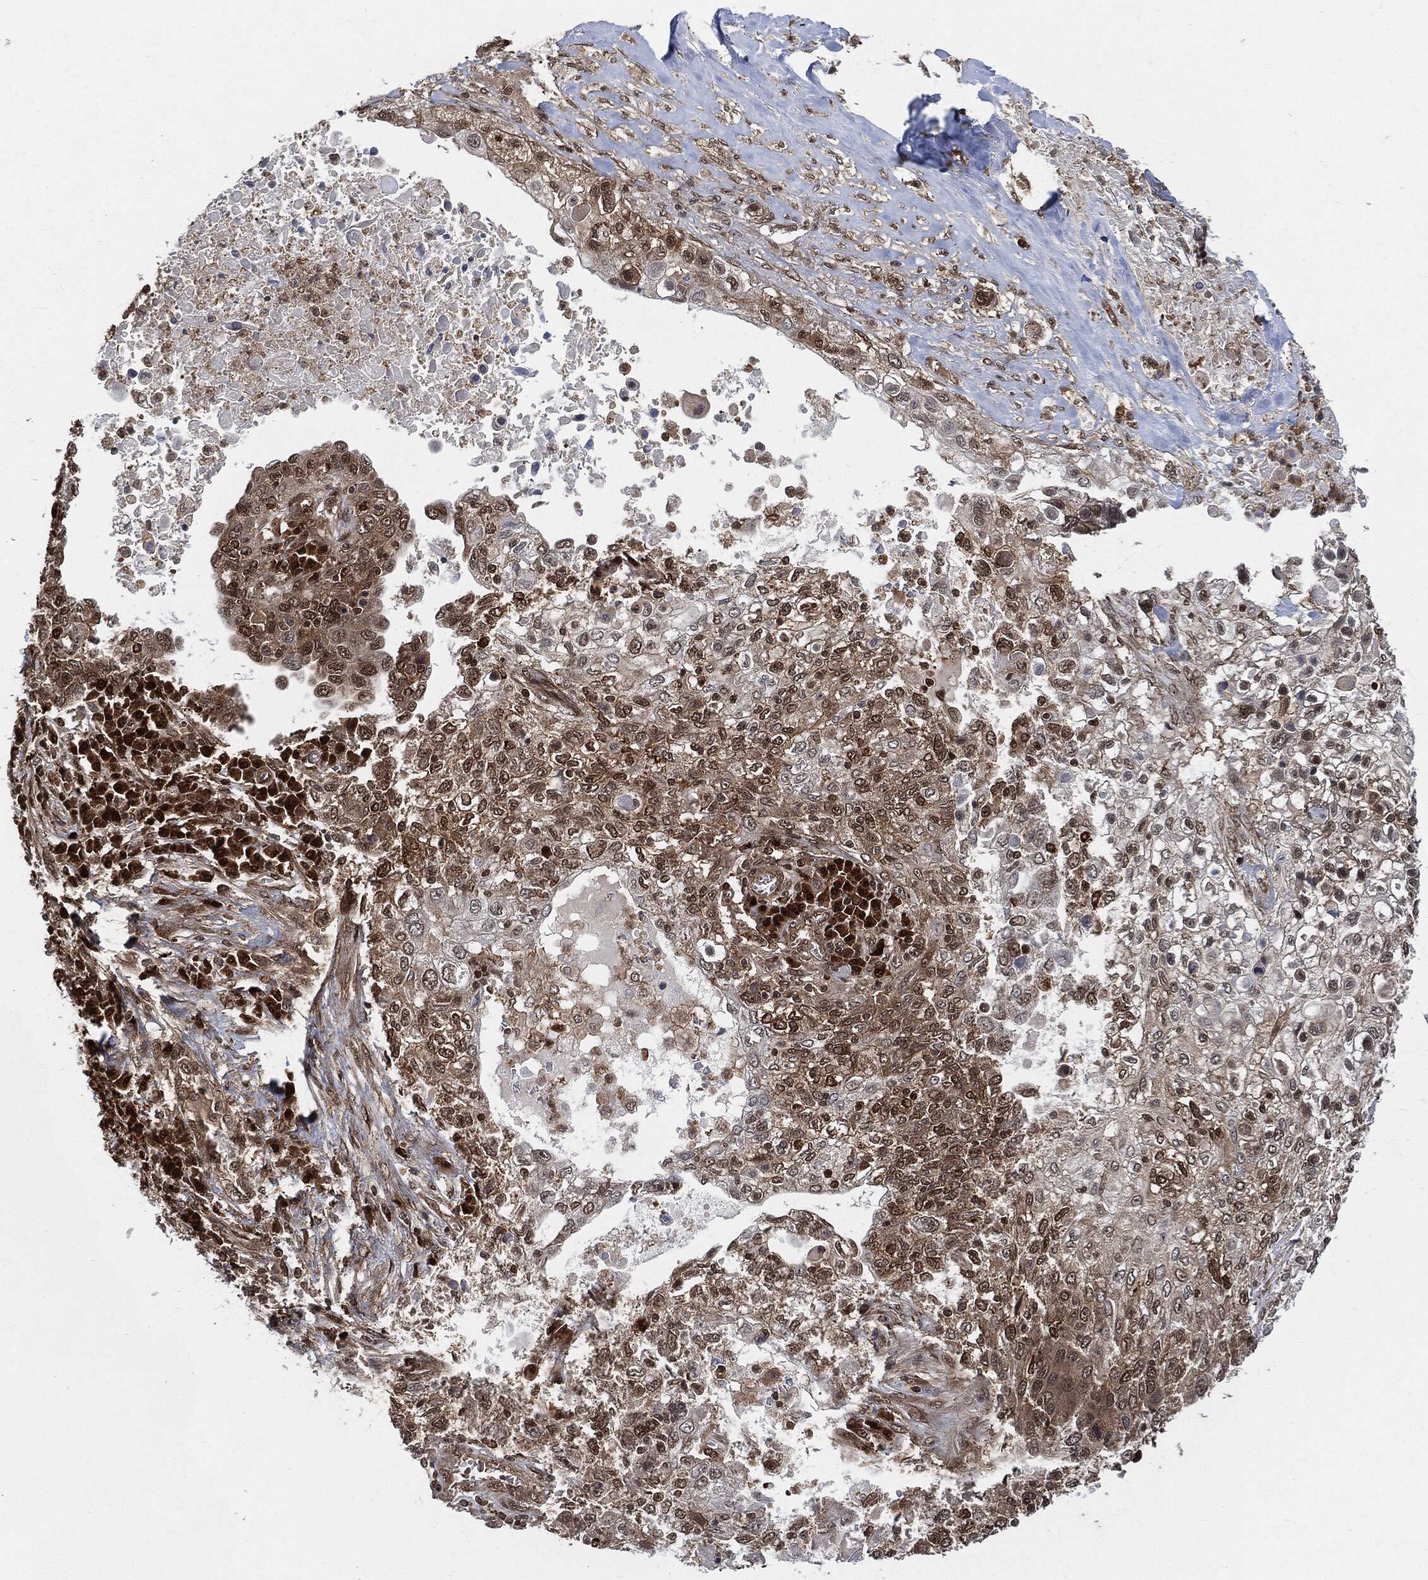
{"staining": {"intensity": "moderate", "quantity": "<25%", "location": "cytoplasmic/membranous,nuclear"}, "tissue": "lung cancer", "cell_type": "Tumor cells", "image_type": "cancer", "snomed": [{"axis": "morphology", "description": "Squamous cell carcinoma, NOS"}, {"axis": "topography", "description": "Lung"}], "caption": "Moderate cytoplasmic/membranous and nuclear staining is appreciated in about <25% of tumor cells in lung squamous cell carcinoma.", "gene": "CUTA", "patient": {"sex": "female", "age": 69}}